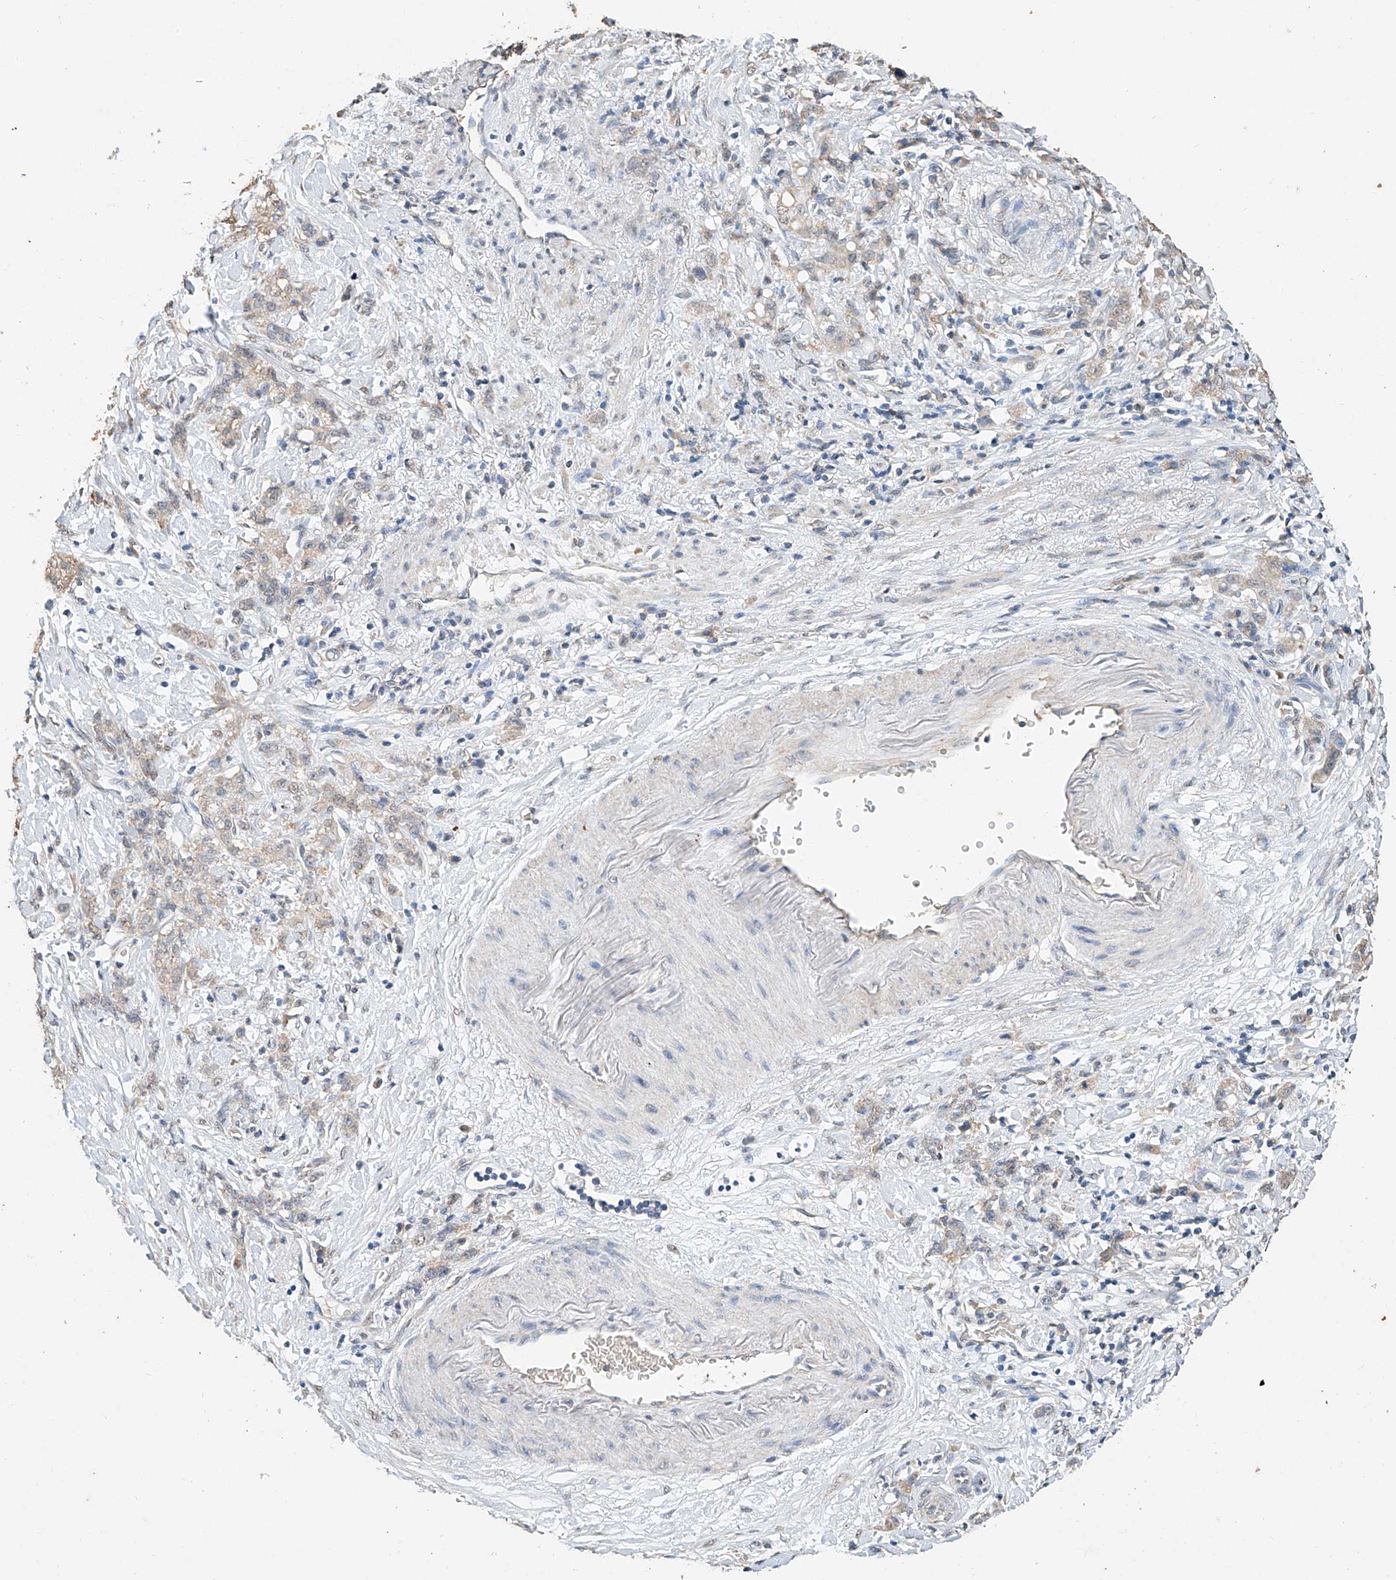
{"staining": {"intensity": "weak", "quantity": "<25%", "location": "cytoplasmic/membranous"}, "tissue": "stomach cancer", "cell_type": "Tumor cells", "image_type": "cancer", "snomed": [{"axis": "morphology", "description": "Adenocarcinoma, NOS"}, {"axis": "topography", "description": "Stomach, lower"}], "caption": "Protein analysis of stomach adenocarcinoma exhibits no significant staining in tumor cells.", "gene": "CERS4", "patient": {"sex": "male", "age": 88}}